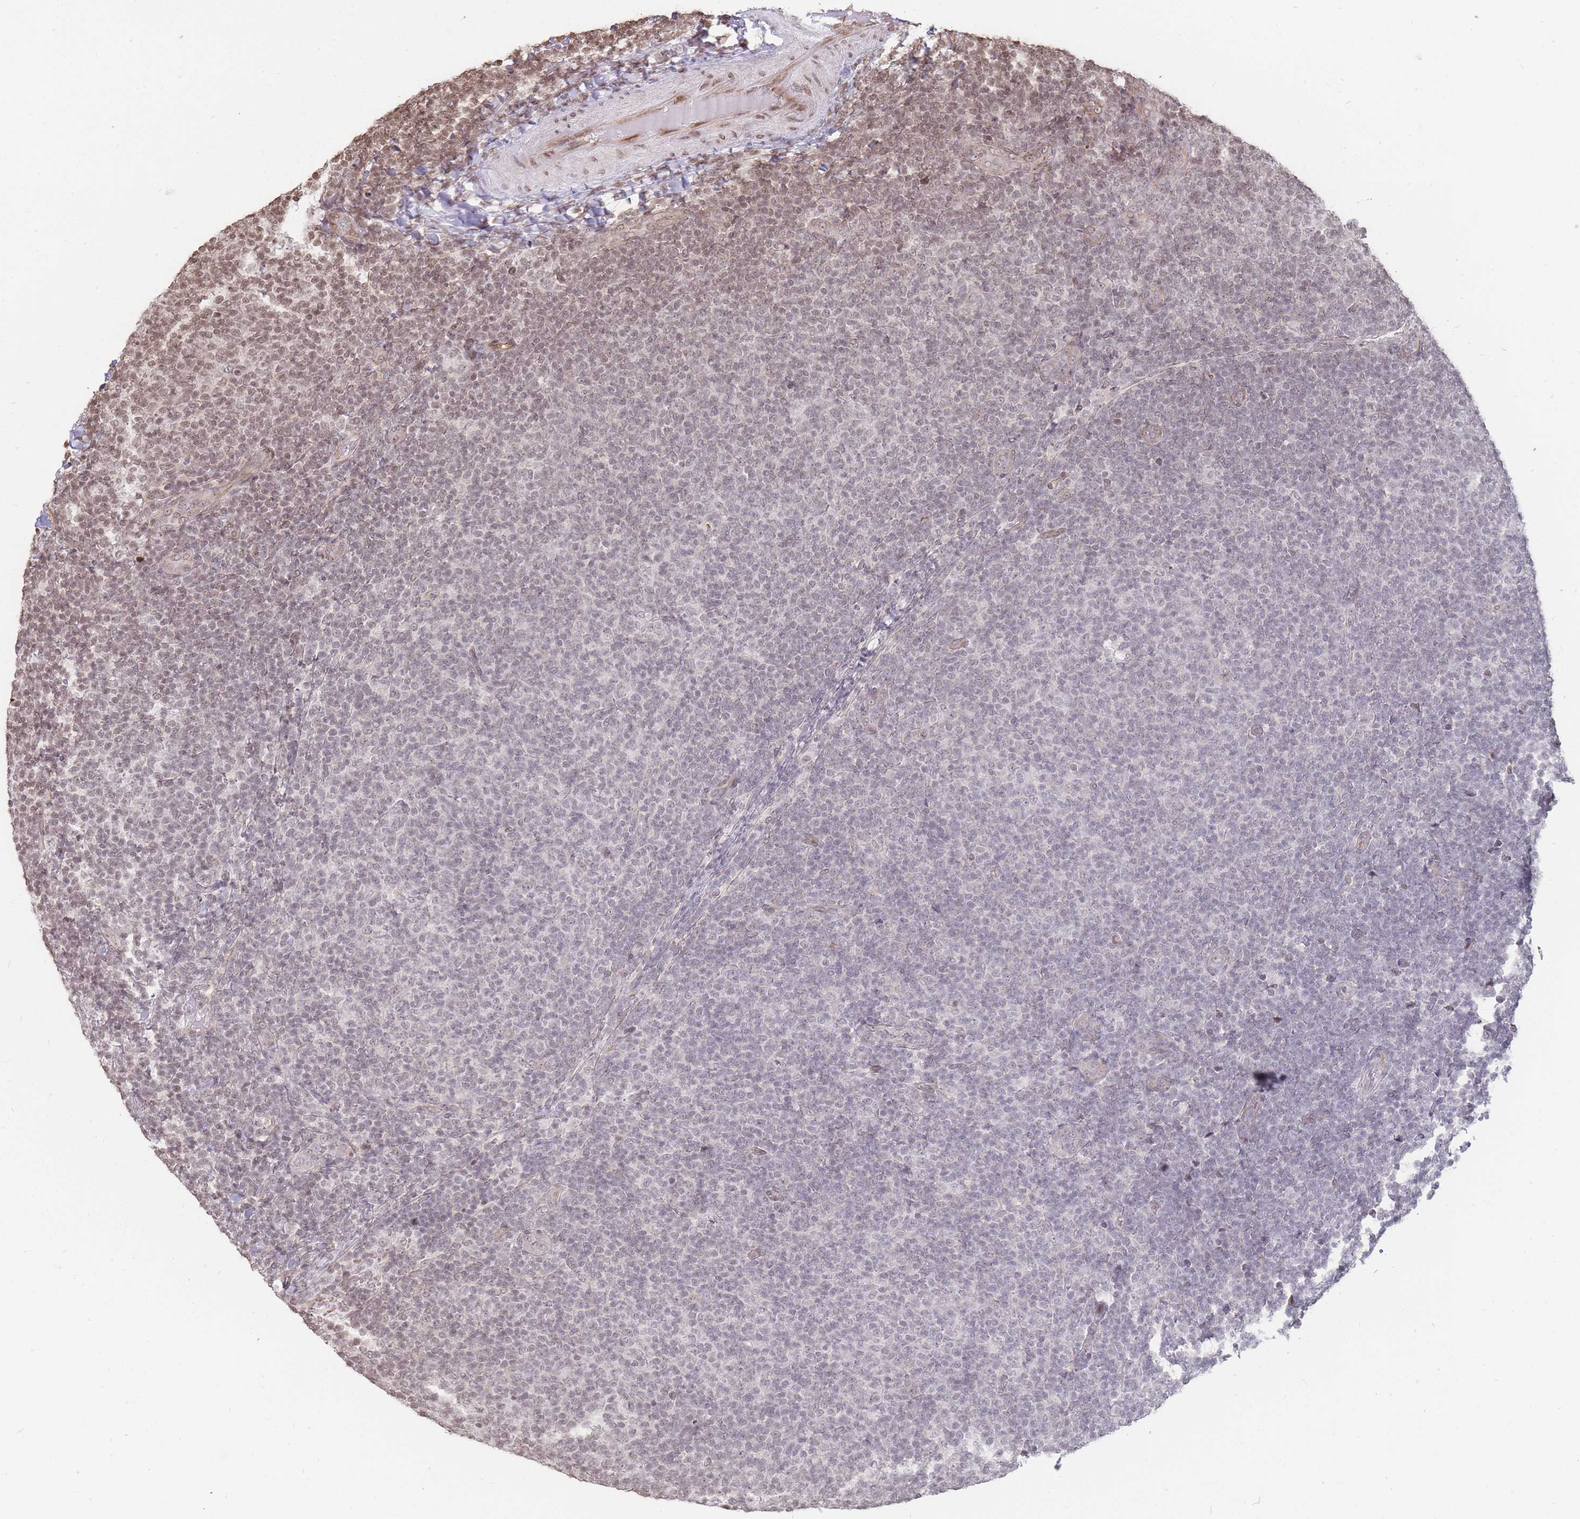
{"staining": {"intensity": "weak", "quantity": "25%-75%", "location": "nuclear"}, "tissue": "lymphoma", "cell_type": "Tumor cells", "image_type": "cancer", "snomed": [{"axis": "morphology", "description": "Malignant lymphoma, non-Hodgkin's type, Low grade"}, {"axis": "topography", "description": "Lymph node"}], "caption": "A brown stain labels weak nuclear positivity of a protein in lymphoma tumor cells.", "gene": "SHISAL1", "patient": {"sex": "male", "age": 66}}